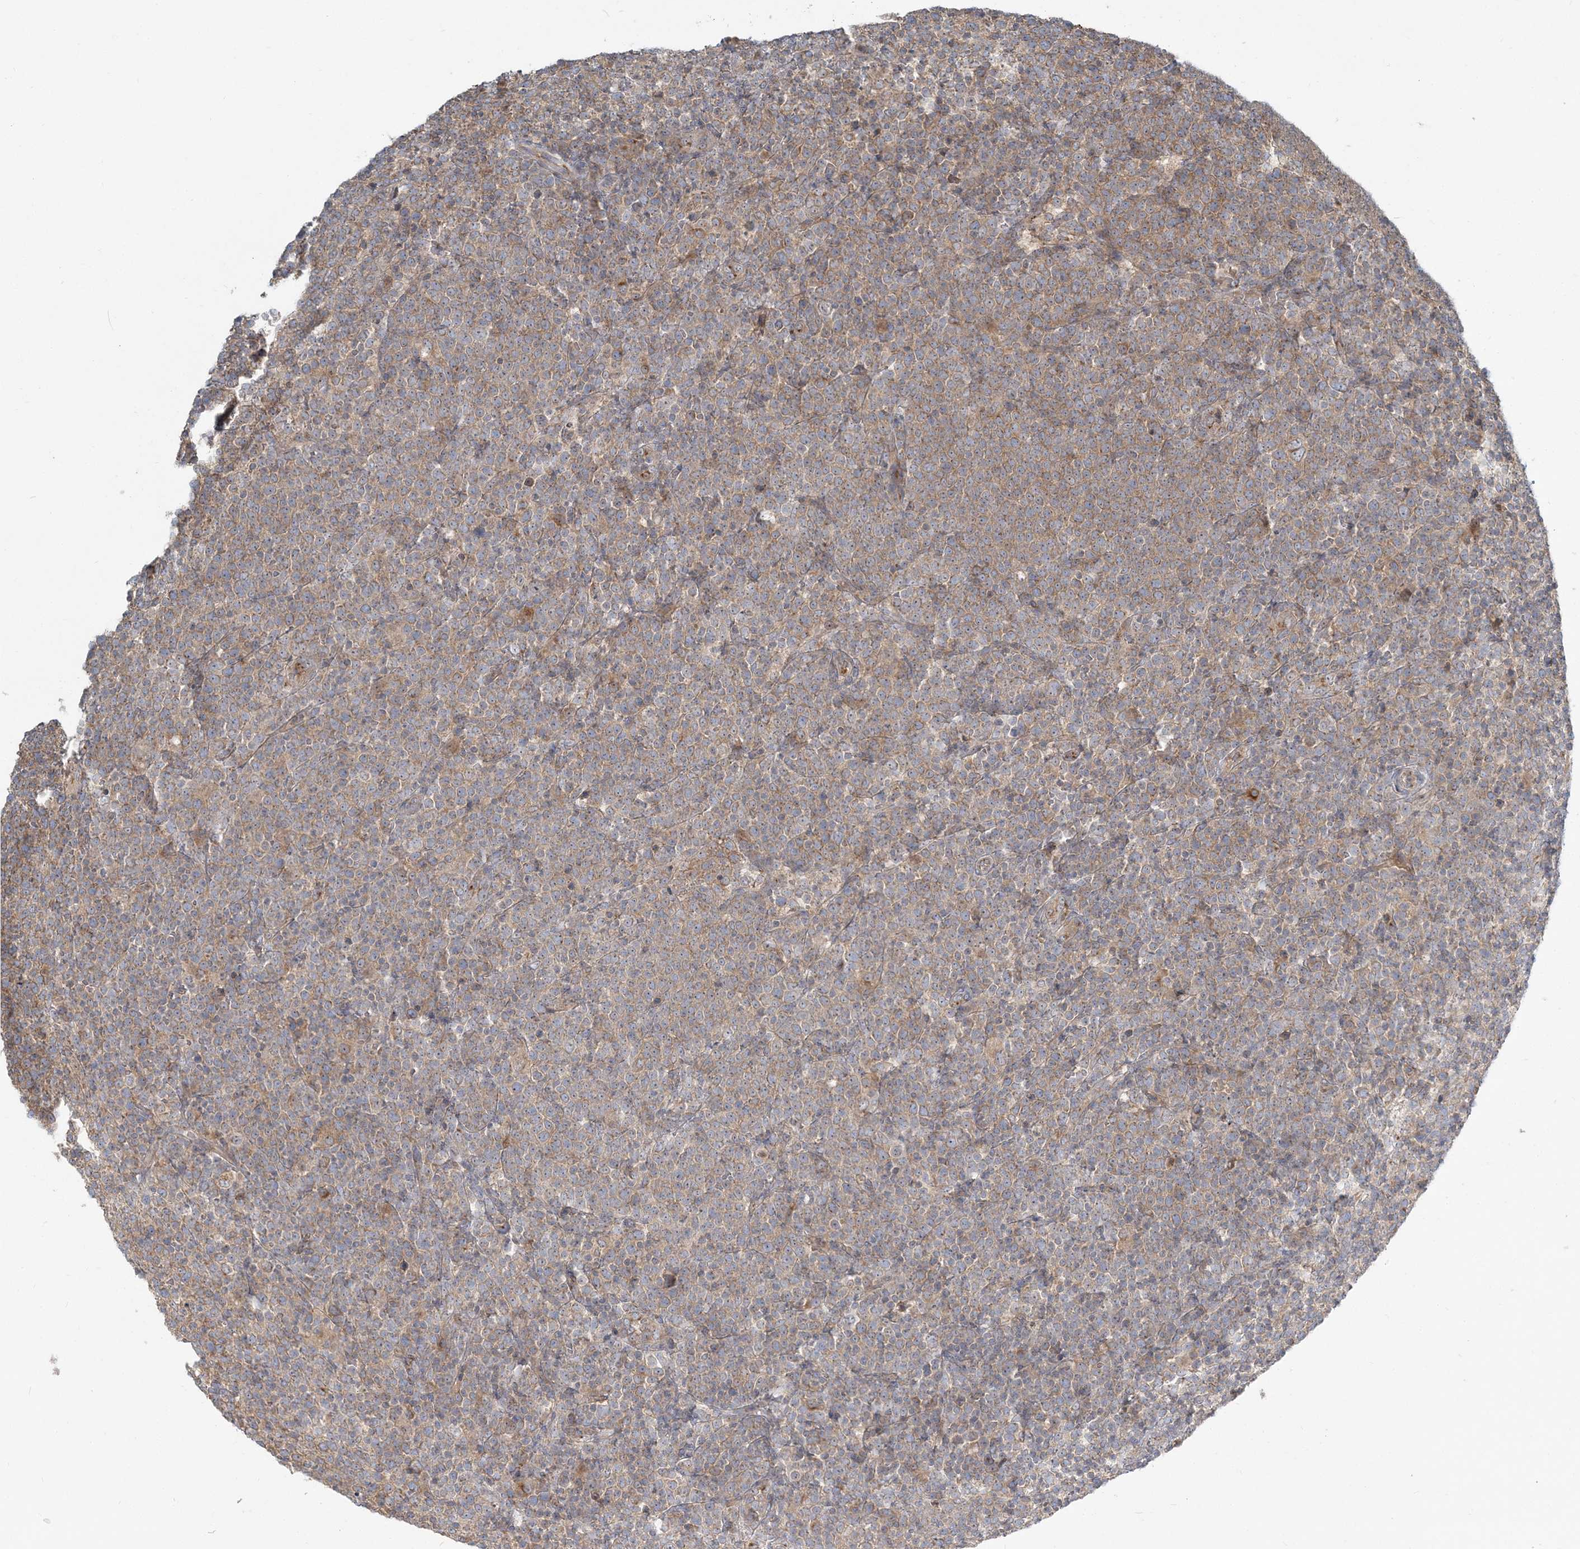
{"staining": {"intensity": "weak", "quantity": "25%-75%", "location": "cytoplasmic/membranous"}, "tissue": "lymphoma", "cell_type": "Tumor cells", "image_type": "cancer", "snomed": [{"axis": "morphology", "description": "Malignant lymphoma, non-Hodgkin's type, High grade"}, {"axis": "topography", "description": "Lymph node"}], "caption": "This image displays malignant lymphoma, non-Hodgkin's type (high-grade) stained with IHC to label a protein in brown. The cytoplasmic/membranous of tumor cells show weak positivity for the protein. Nuclei are counter-stained blue.", "gene": "AP1AR", "patient": {"sex": "male", "age": 61}}